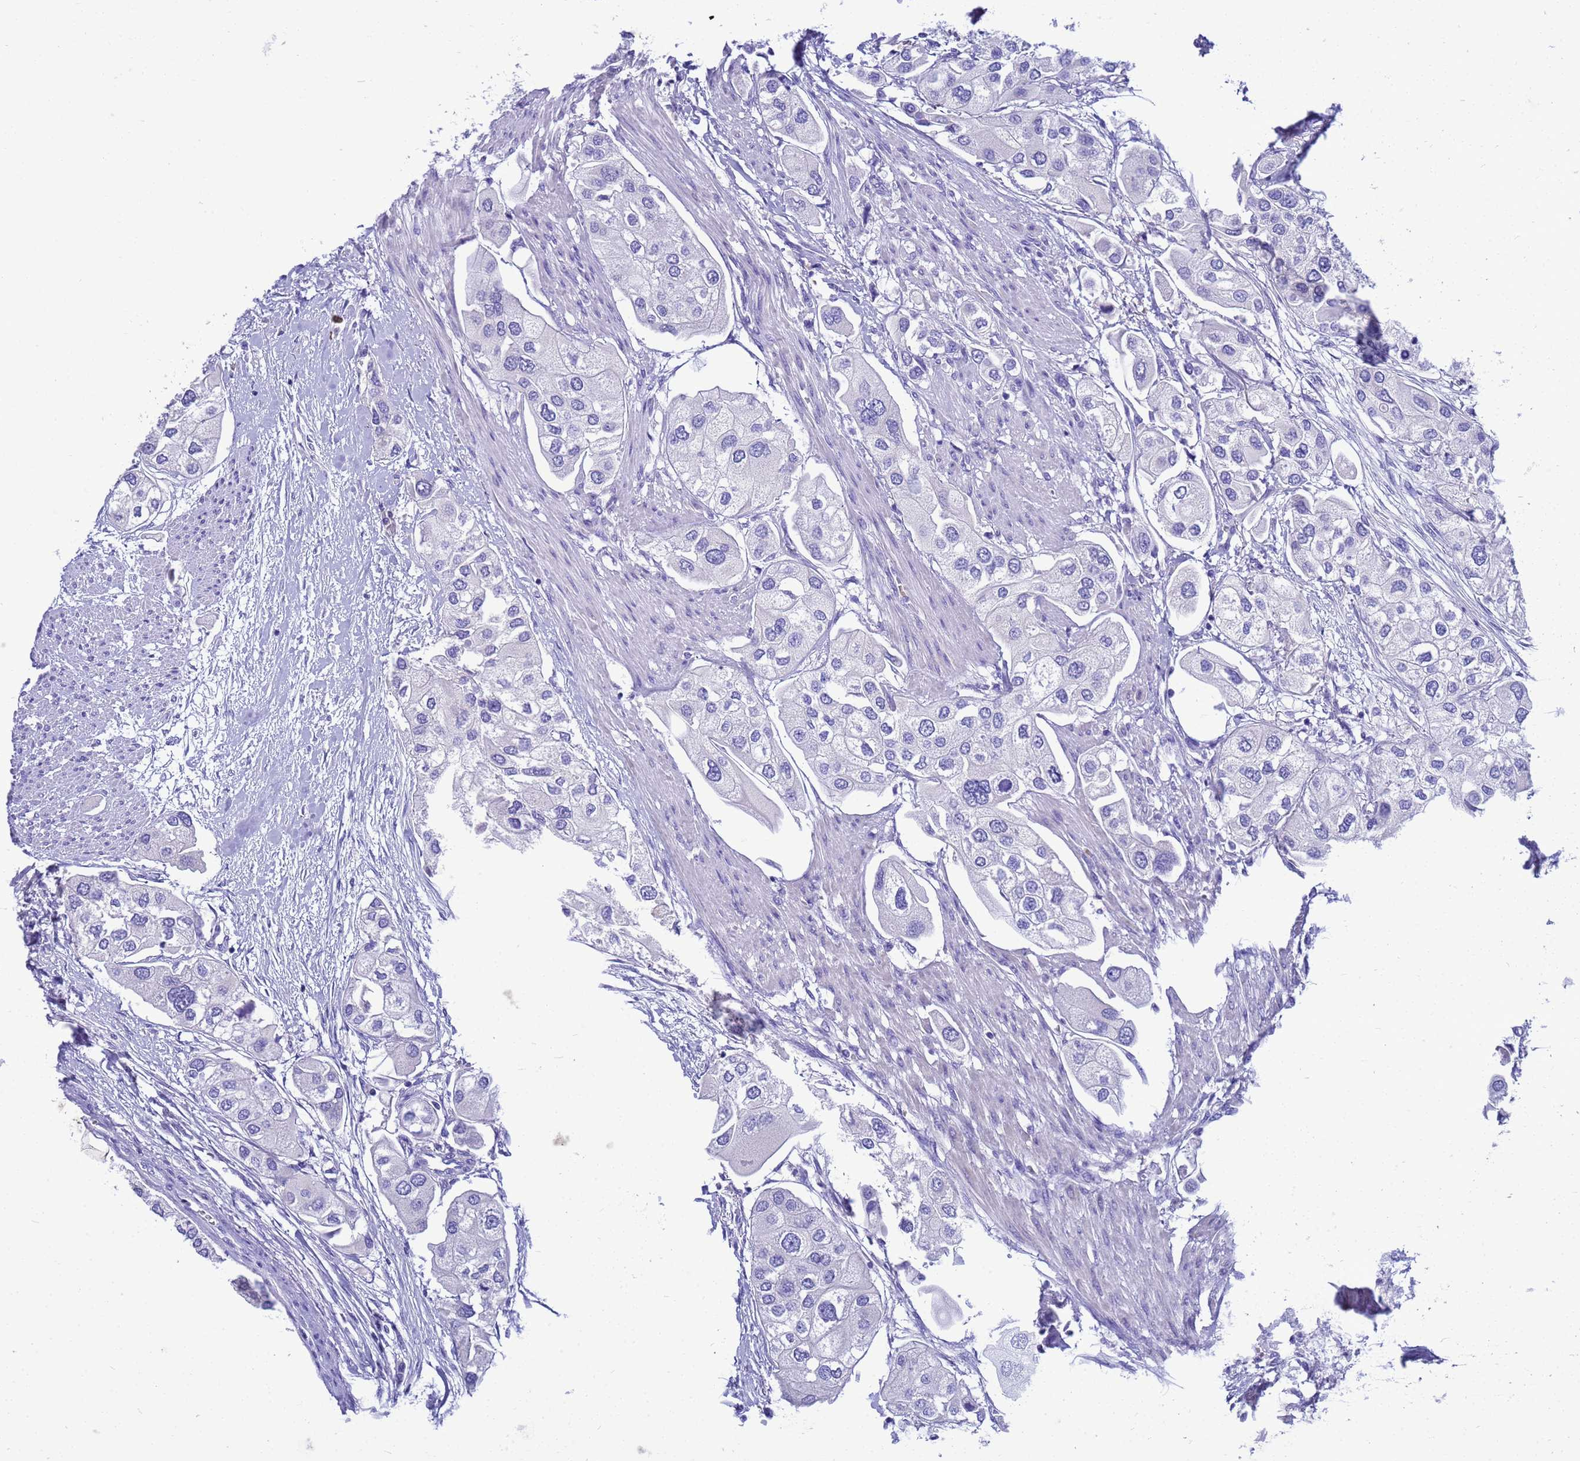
{"staining": {"intensity": "negative", "quantity": "none", "location": "none"}, "tissue": "urothelial cancer", "cell_type": "Tumor cells", "image_type": "cancer", "snomed": [{"axis": "morphology", "description": "Urothelial carcinoma, High grade"}, {"axis": "topography", "description": "Urinary bladder"}], "caption": "This is an IHC histopathology image of human urothelial cancer. There is no positivity in tumor cells.", "gene": "SYCN", "patient": {"sex": "male", "age": 64}}